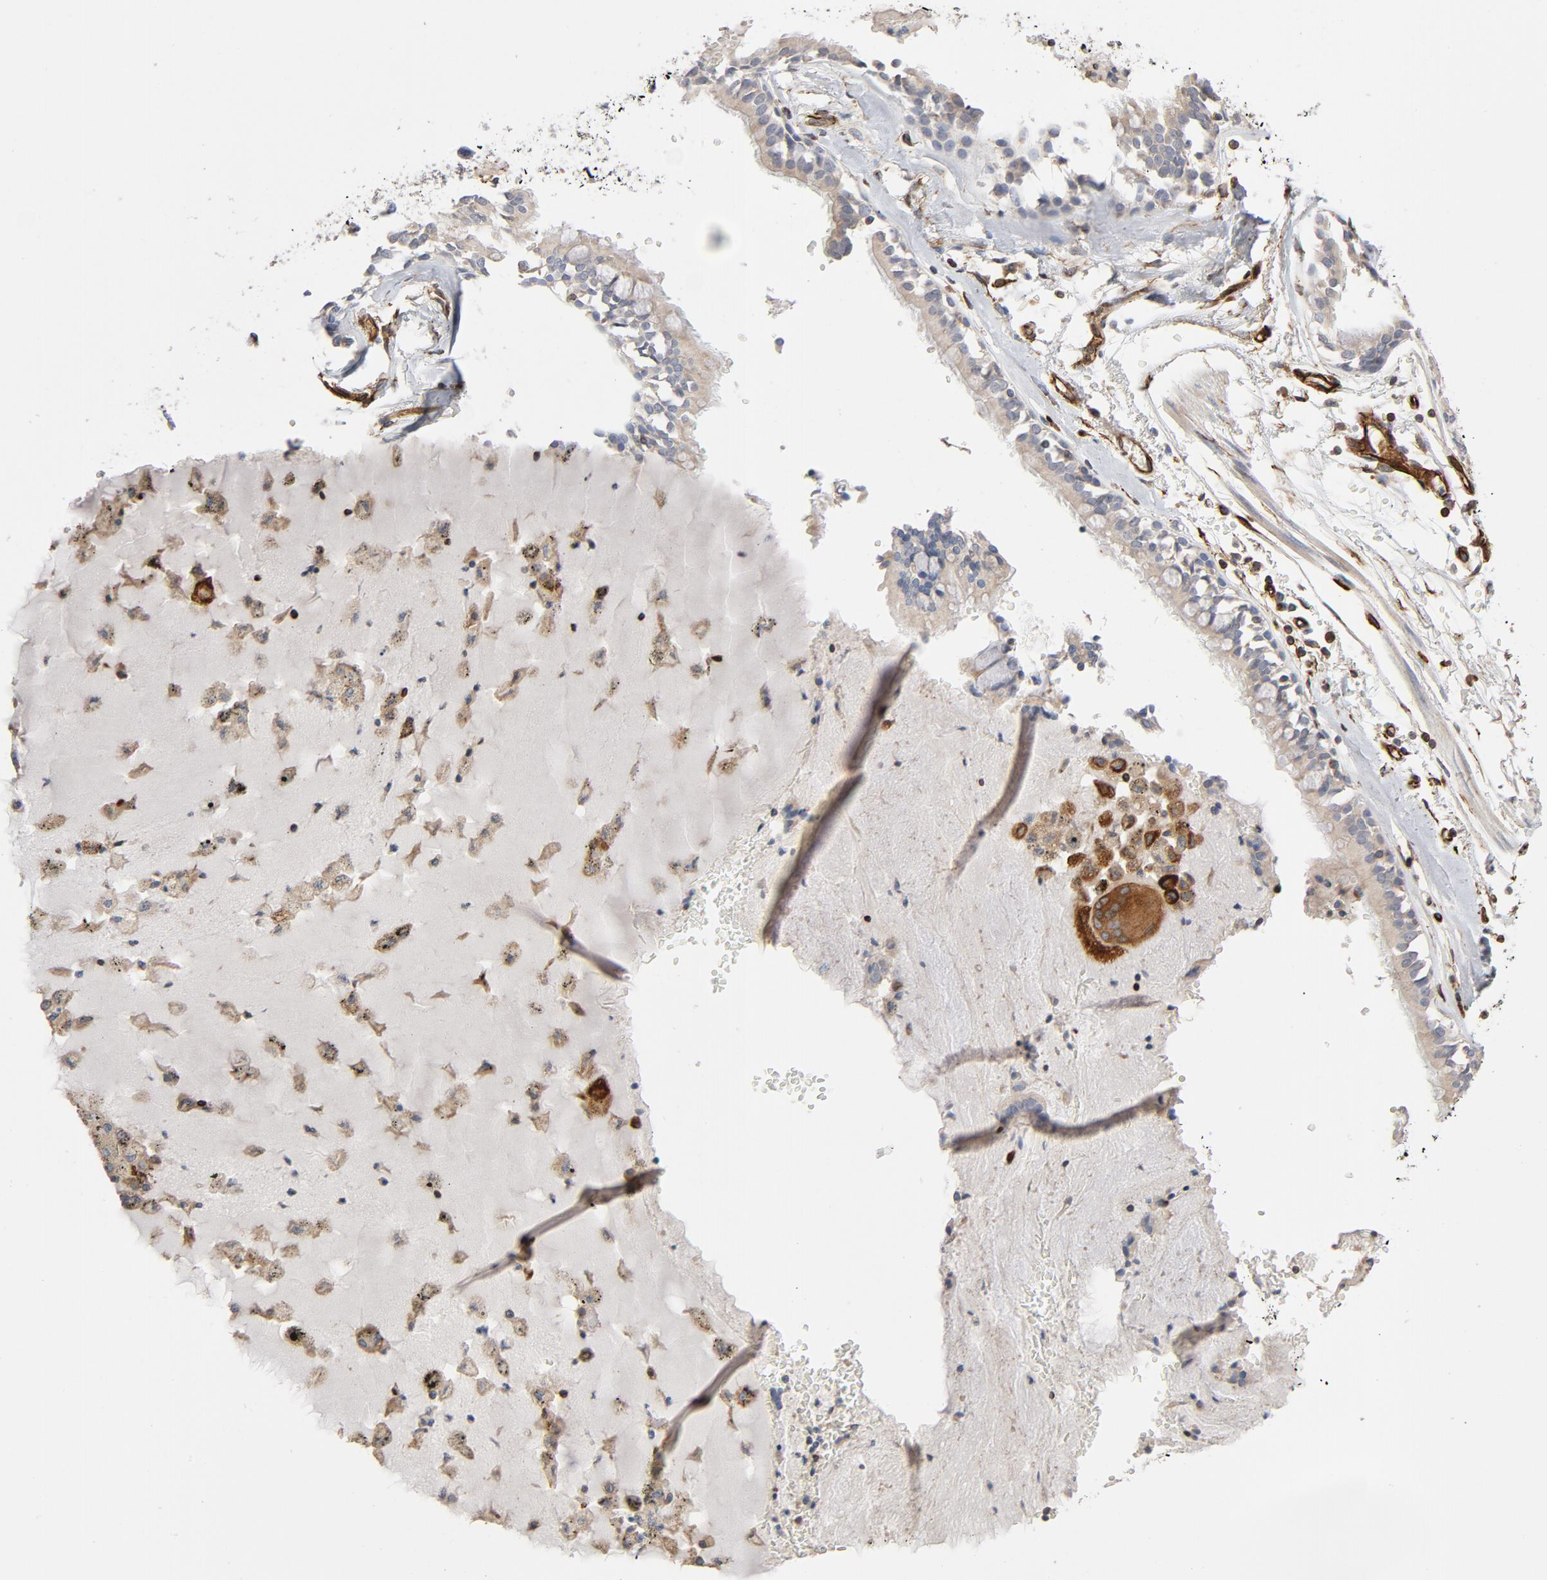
{"staining": {"intensity": "moderate", "quantity": ">75%", "location": "cytoplasmic/membranous"}, "tissue": "bronchus", "cell_type": "Respiratory epithelial cells", "image_type": "normal", "snomed": [{"axis": "morphology", "description": "Normal tissue, NOS"}, {"axis": "topography", "description": "Bronchus"}, {"axis": "topography", "description": "Lung"}], "caption": "A brown stain highlights moderate cytoplasmic/membranous expression of a protein in respiratory epithelial cells of unremarkable human bronchus. Using DAB (3,3'-diaminobenzidine) (brown) and hematoxylin (blue) stains, captured at high magnification using brightfield microscopy.", "gene": "FAM118A", "patient": {"sex": "female", "age": 56}}